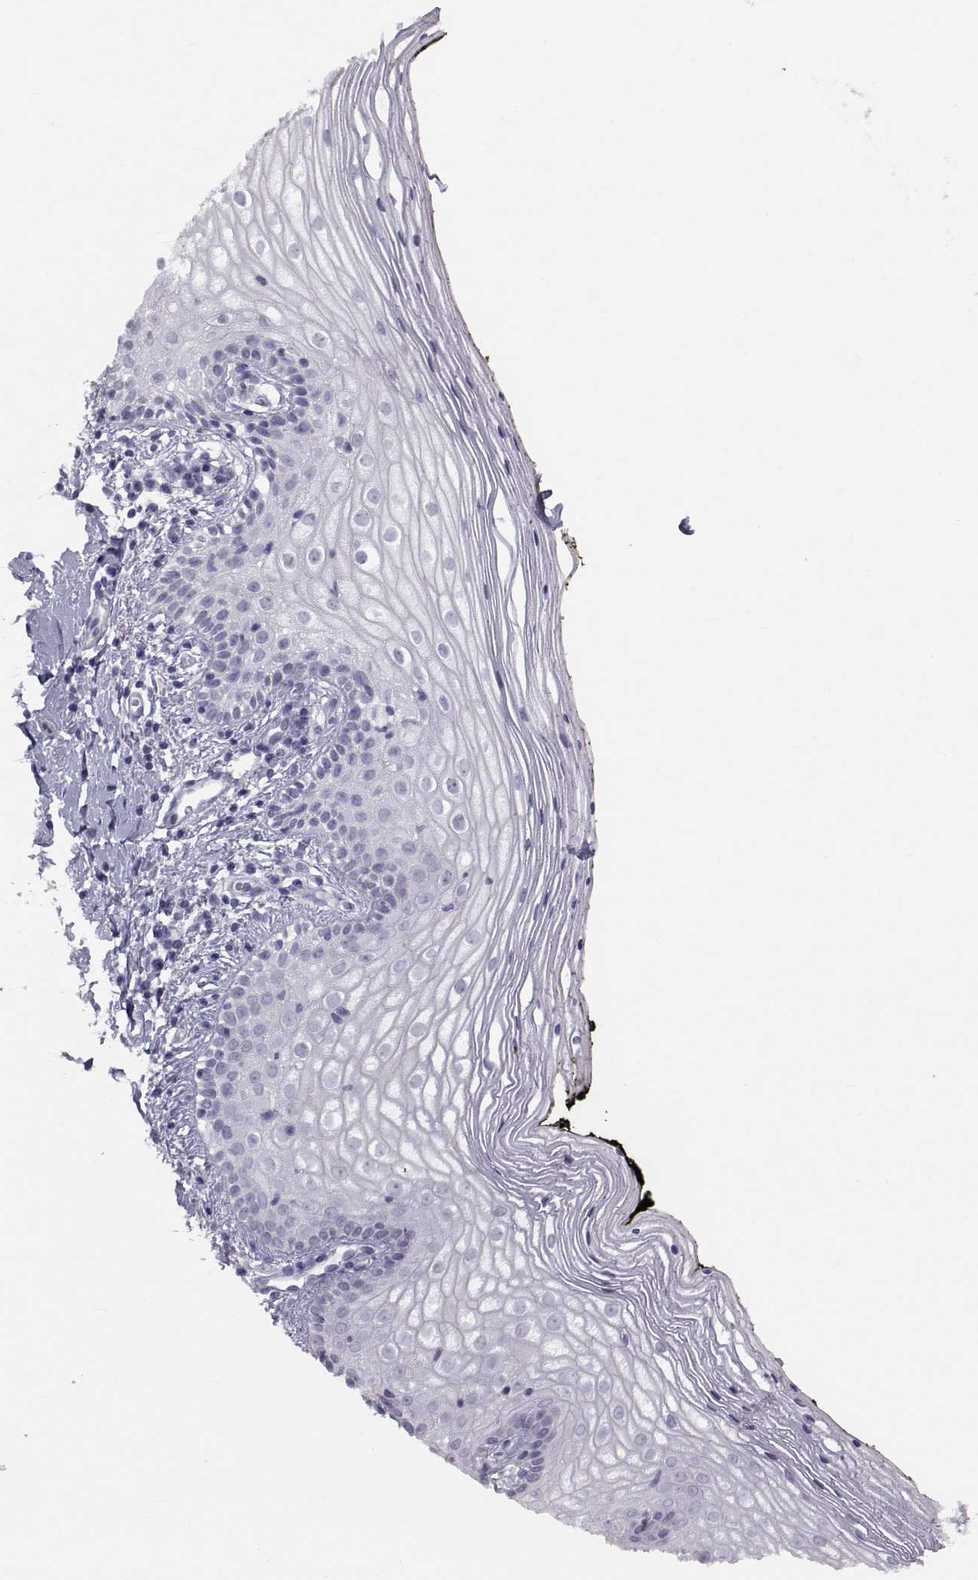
{"staining": {"intensity": "negative", "quantity": "none", "location": "none"}, "tissue": "vagina", "cell_type": "Squamous epithelial cells", "image_type": "normal", "snomed": [{"axis": "morphology", "description": "Normal tissue, NOS"}, {"axis": "topography", "description": "Vagina"}], "caption": "Immunohistochemistry of normal human vagina displays no positivity in squamous epithelial cells. Nuclei are stained in blue.", "gene": "GARIN3", "patient": {"sex": "female", "age": 47}}